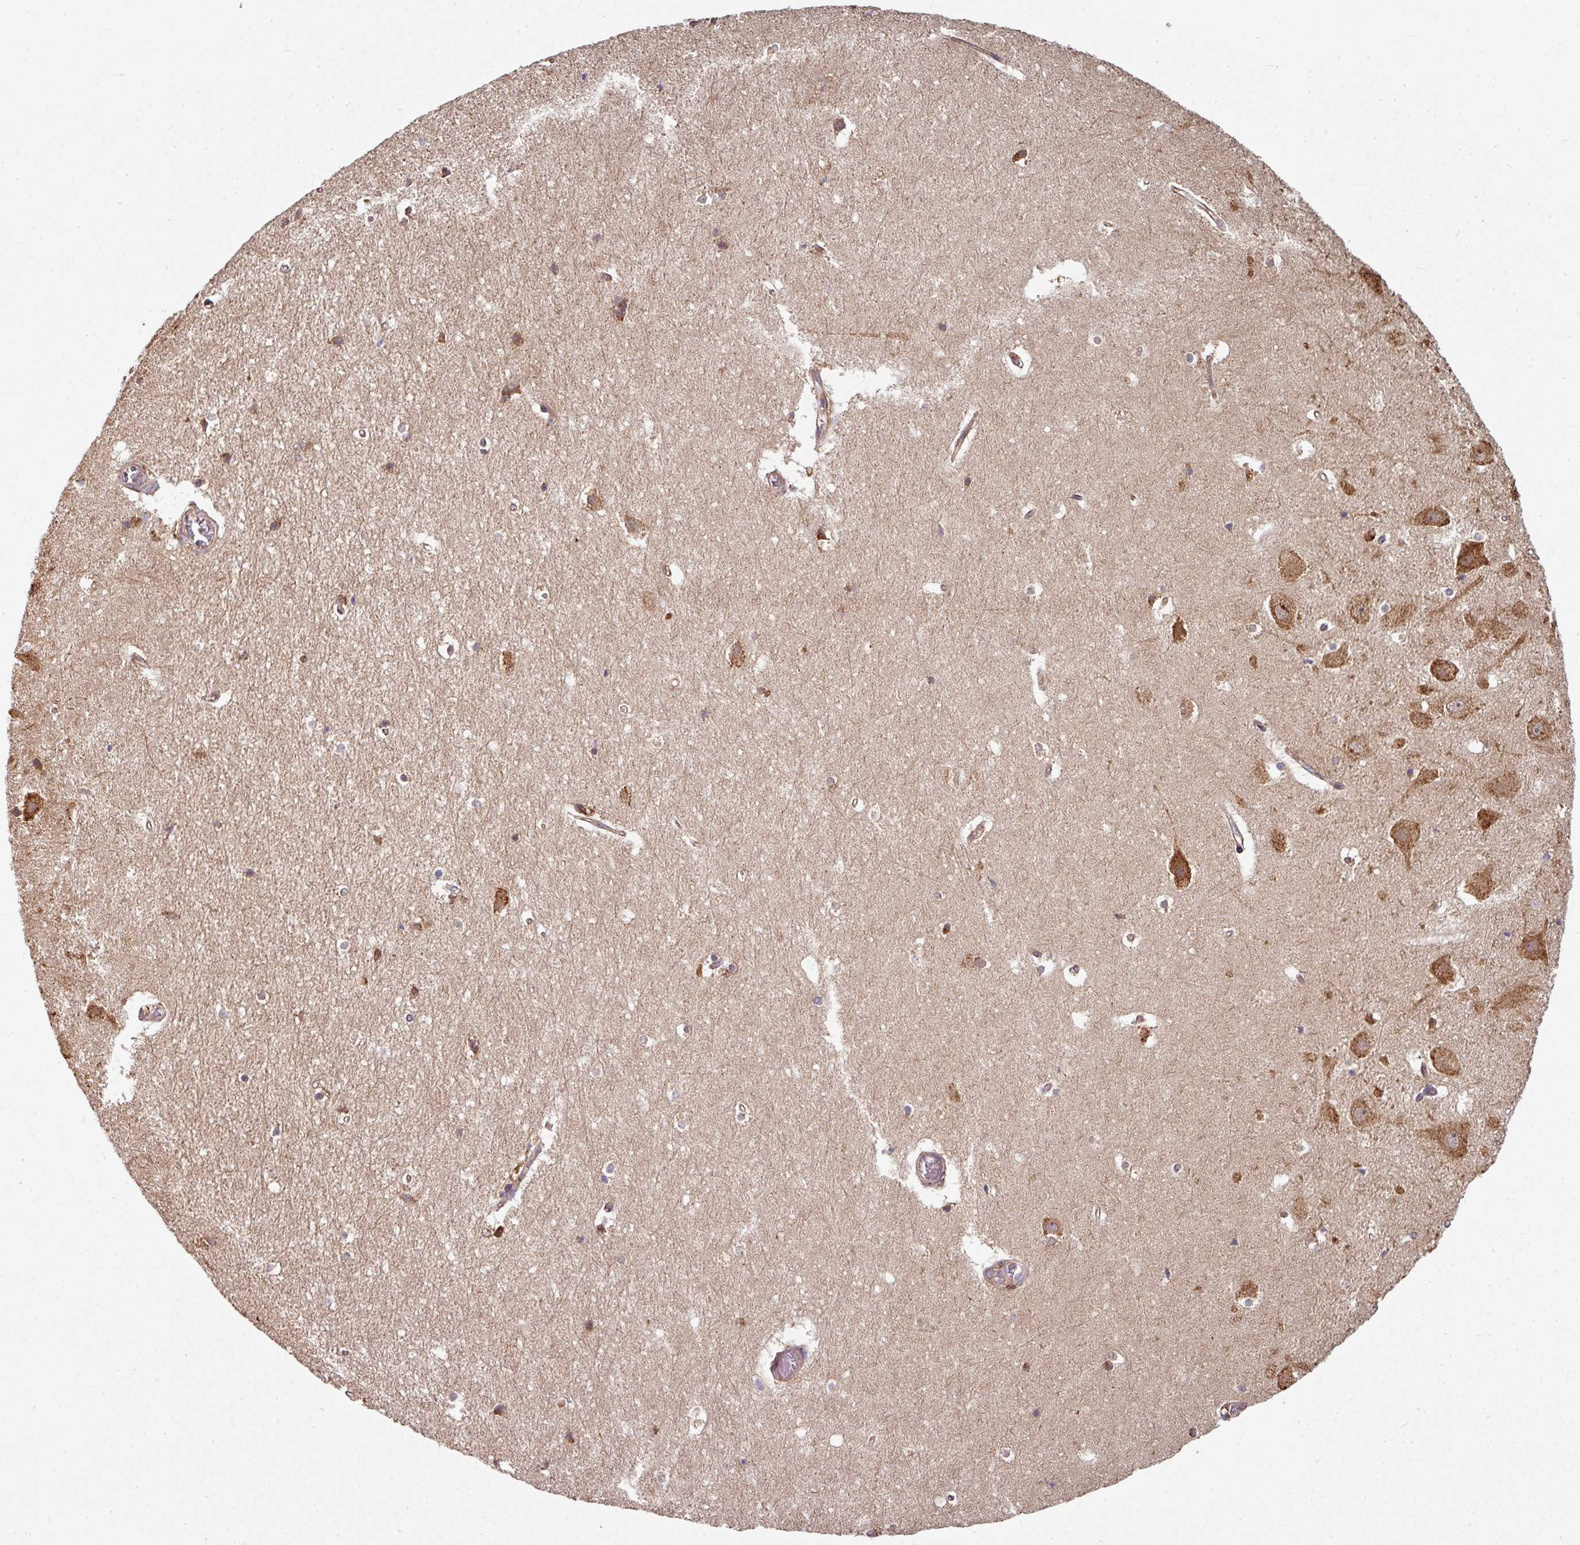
{"staining": {"intensity": "moderate", "quantity": ">75%", "location": "cytoplasmic/membranous"}, "tissue": "hippocampus", "cell_type": "Glial cells", "image_type": "normal", "snomed": [{"axis": "morphology", "description": "Normal tissue, NOS"}, {"axis": "topography", "description": "Hippocampus"}], "caption": "Immunohistochemistry (IHC) (DAB) staining of benign hippocampus exhibits moderate cytoplasmic/membranous protein staining in about >75% of glial cells.", "gene": "FAT4", "patient": {"sex": "female", "age": 52}}